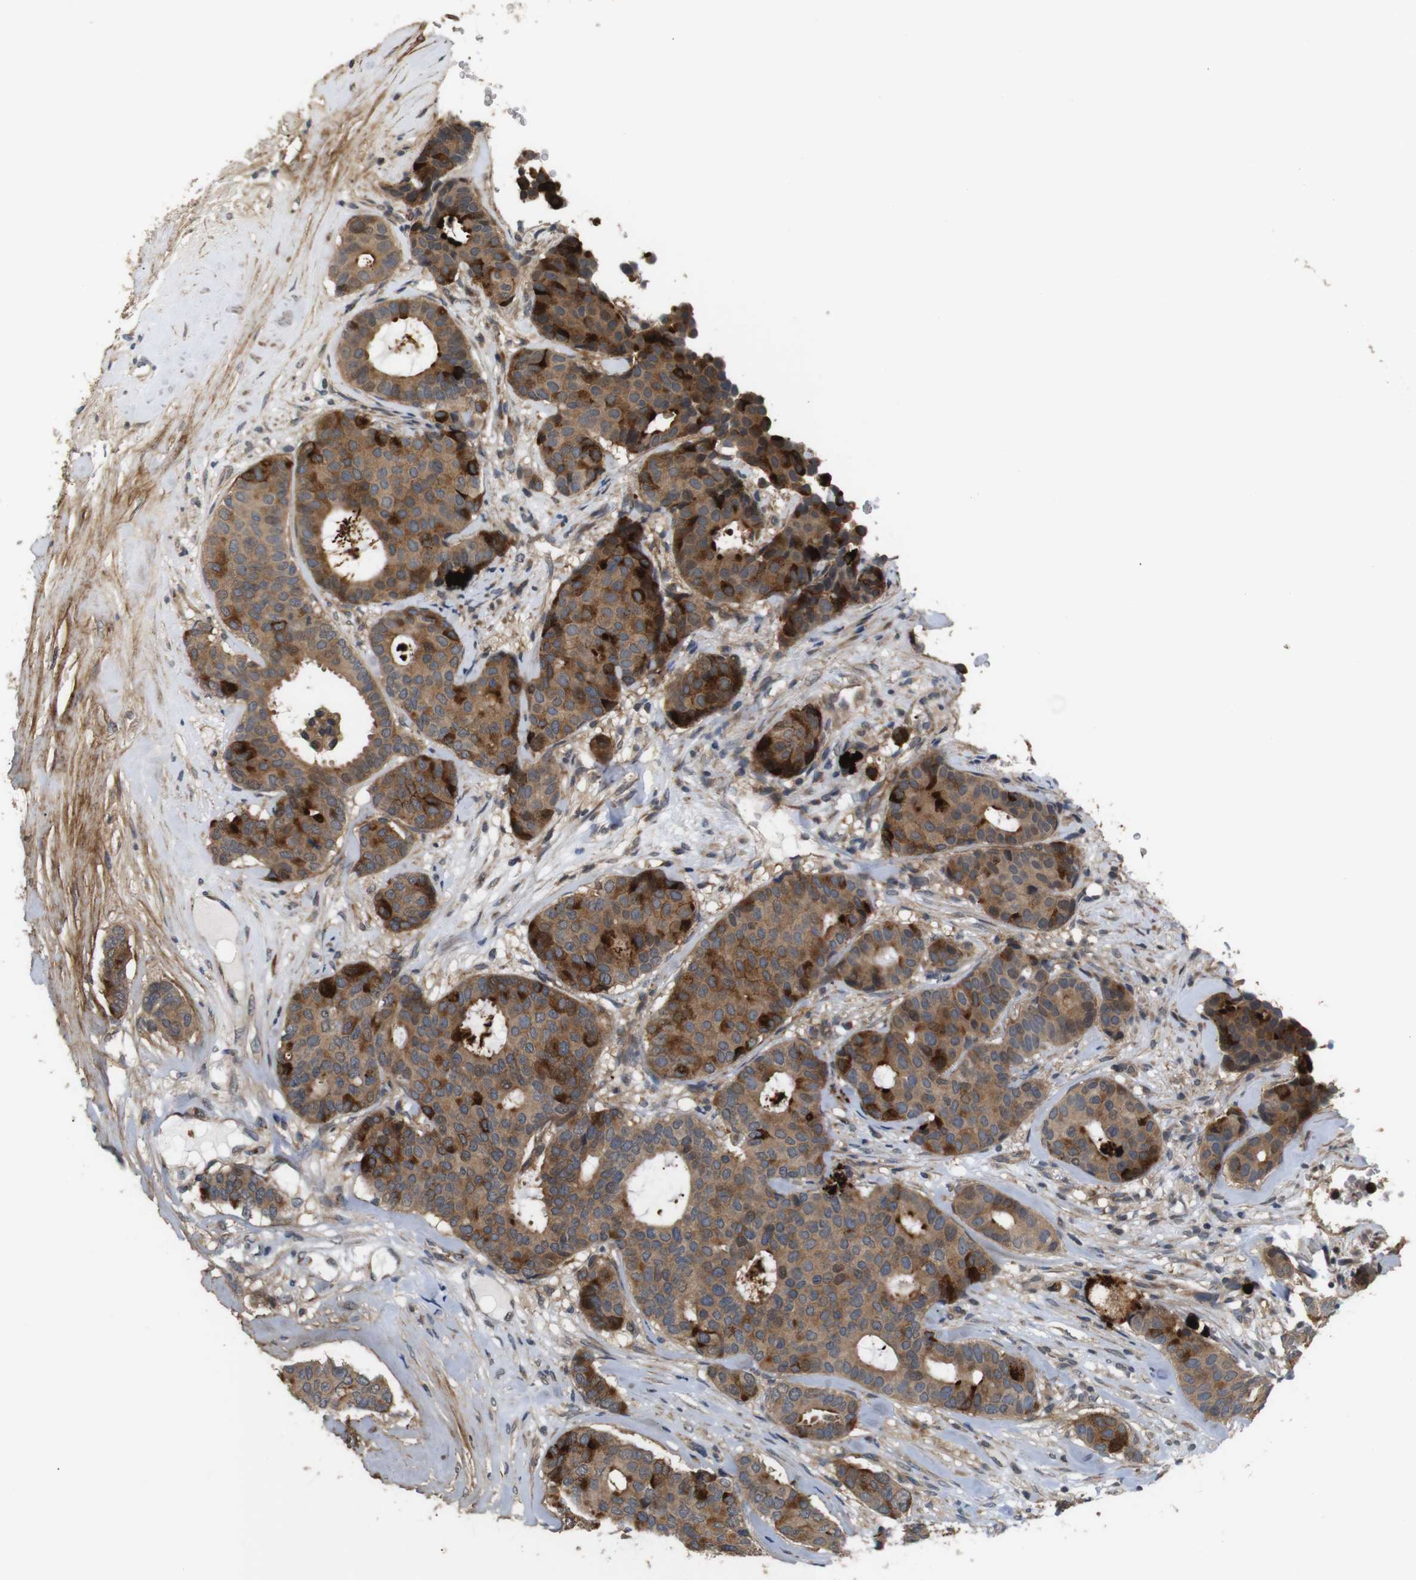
{"staining": {"intensity": "moderate", "quantity": ">75%", "location": "cytoplasmic/membranous"}, "tissue": "breast cancer", "cell_type": "Tumor cells", "image_type": "cancer", "snomed": [{"axis": "morphology", "description": "Duct carcinoma"}, {"axis": "topography", "description": "Breast"}], "caption": "Protein analysis of breast cancer (infiltrating ductal carcinoma) tissue displays moderate cytoplasmic/membranous positivity in approximately >75% of tumor cells.", "gene": "EPHB2", "patient": {"sex": "female", "age": 75}}